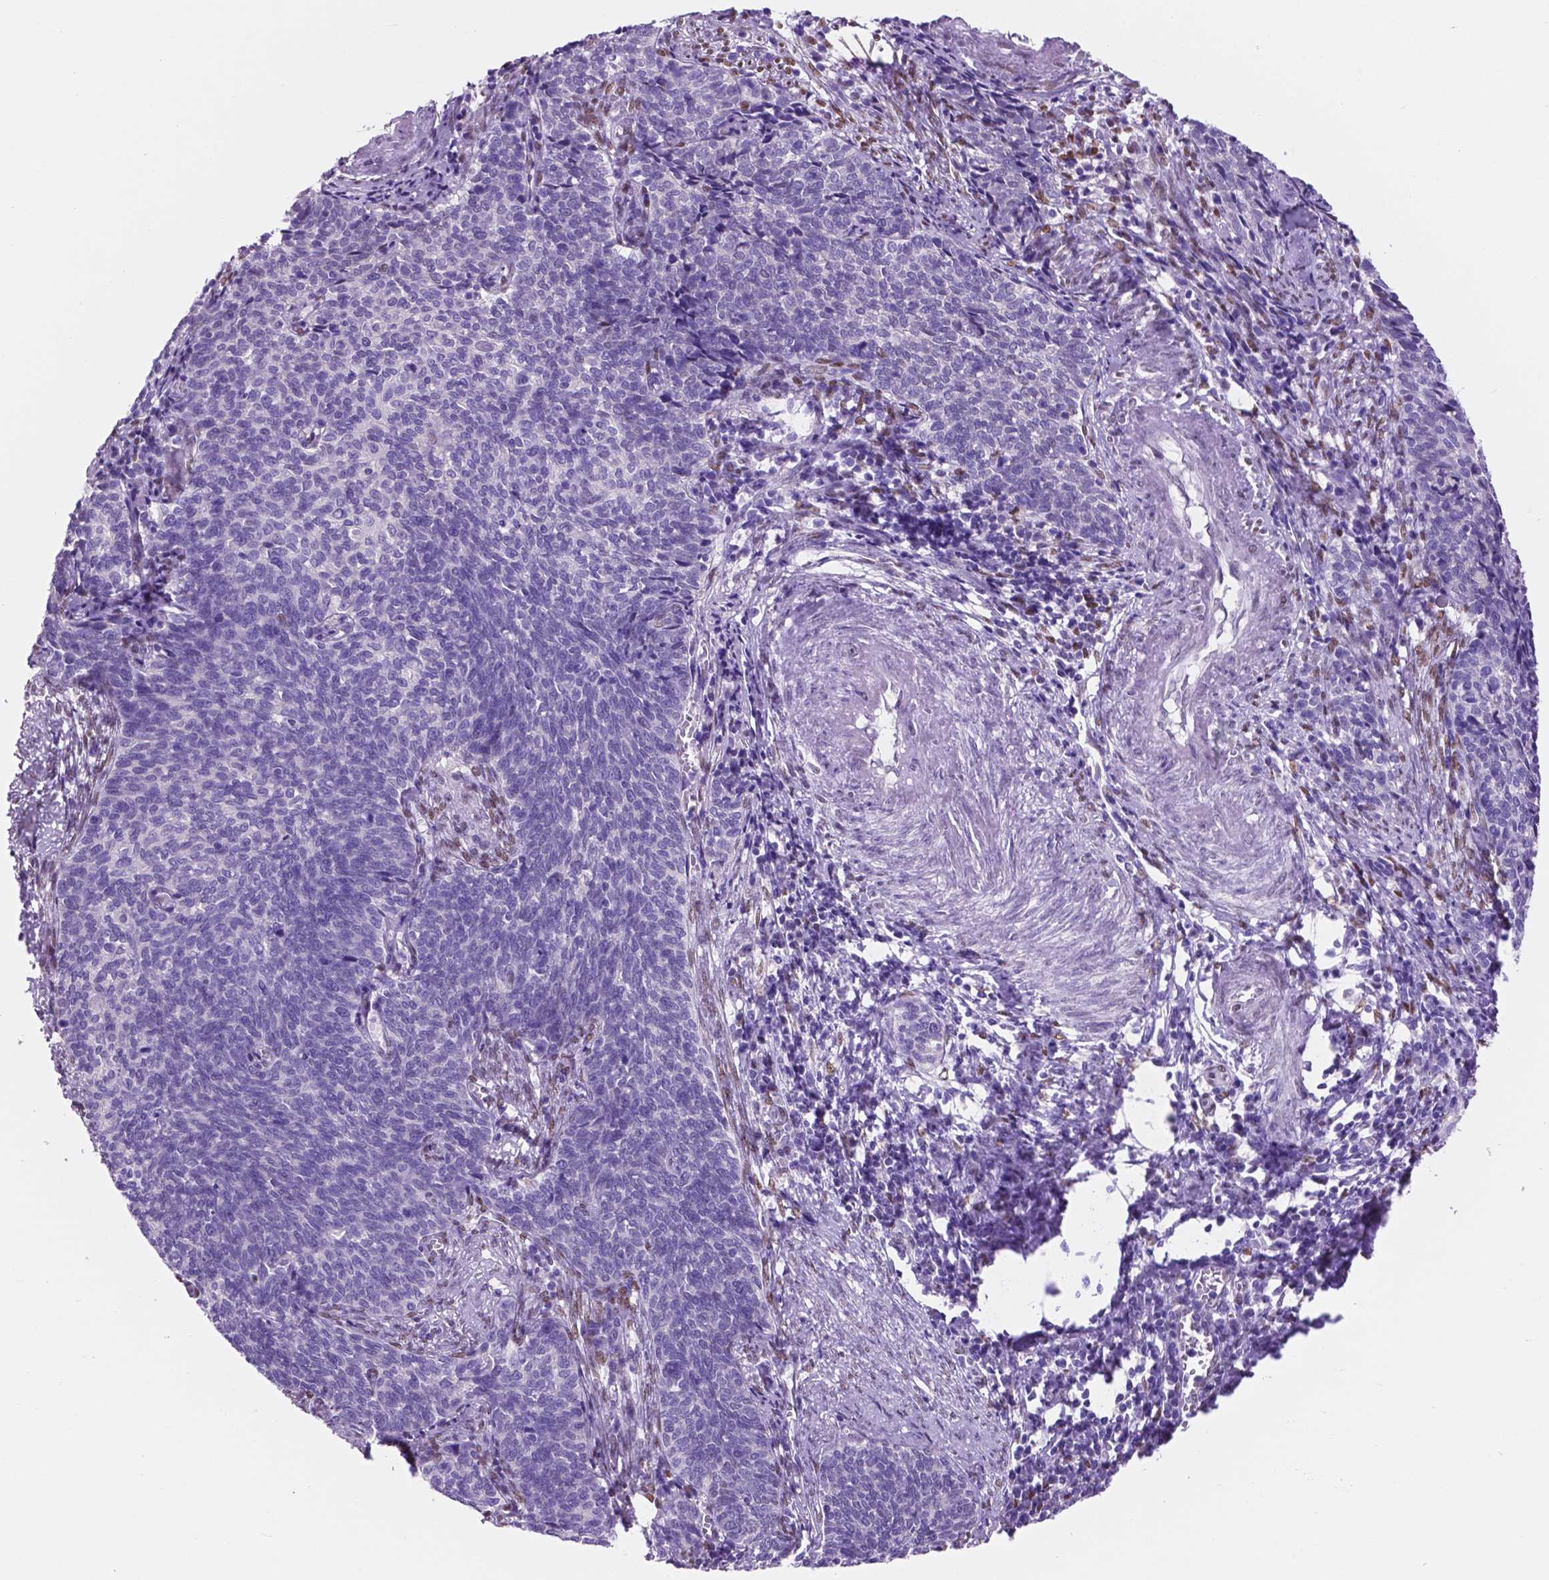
{"staining": {"intensity": "negative", "quantity": "none", "location": "none"}, "tissue": "cervical cancer", "cell_type": "Tumor cells", "image_type": "cancer", "snomed": [{"axis": "morphology", "description": "Squamous cell carcinoma, NOS"}, {"axis": "topography", "description": "Cervix"}], "caption": "Protein analysis of cervical cancer (squamous cell carcinoma) displays no significant positivity in tumor cells.", "gene": "TMEM210", "patient": {"sex": "female", "age": 39}}